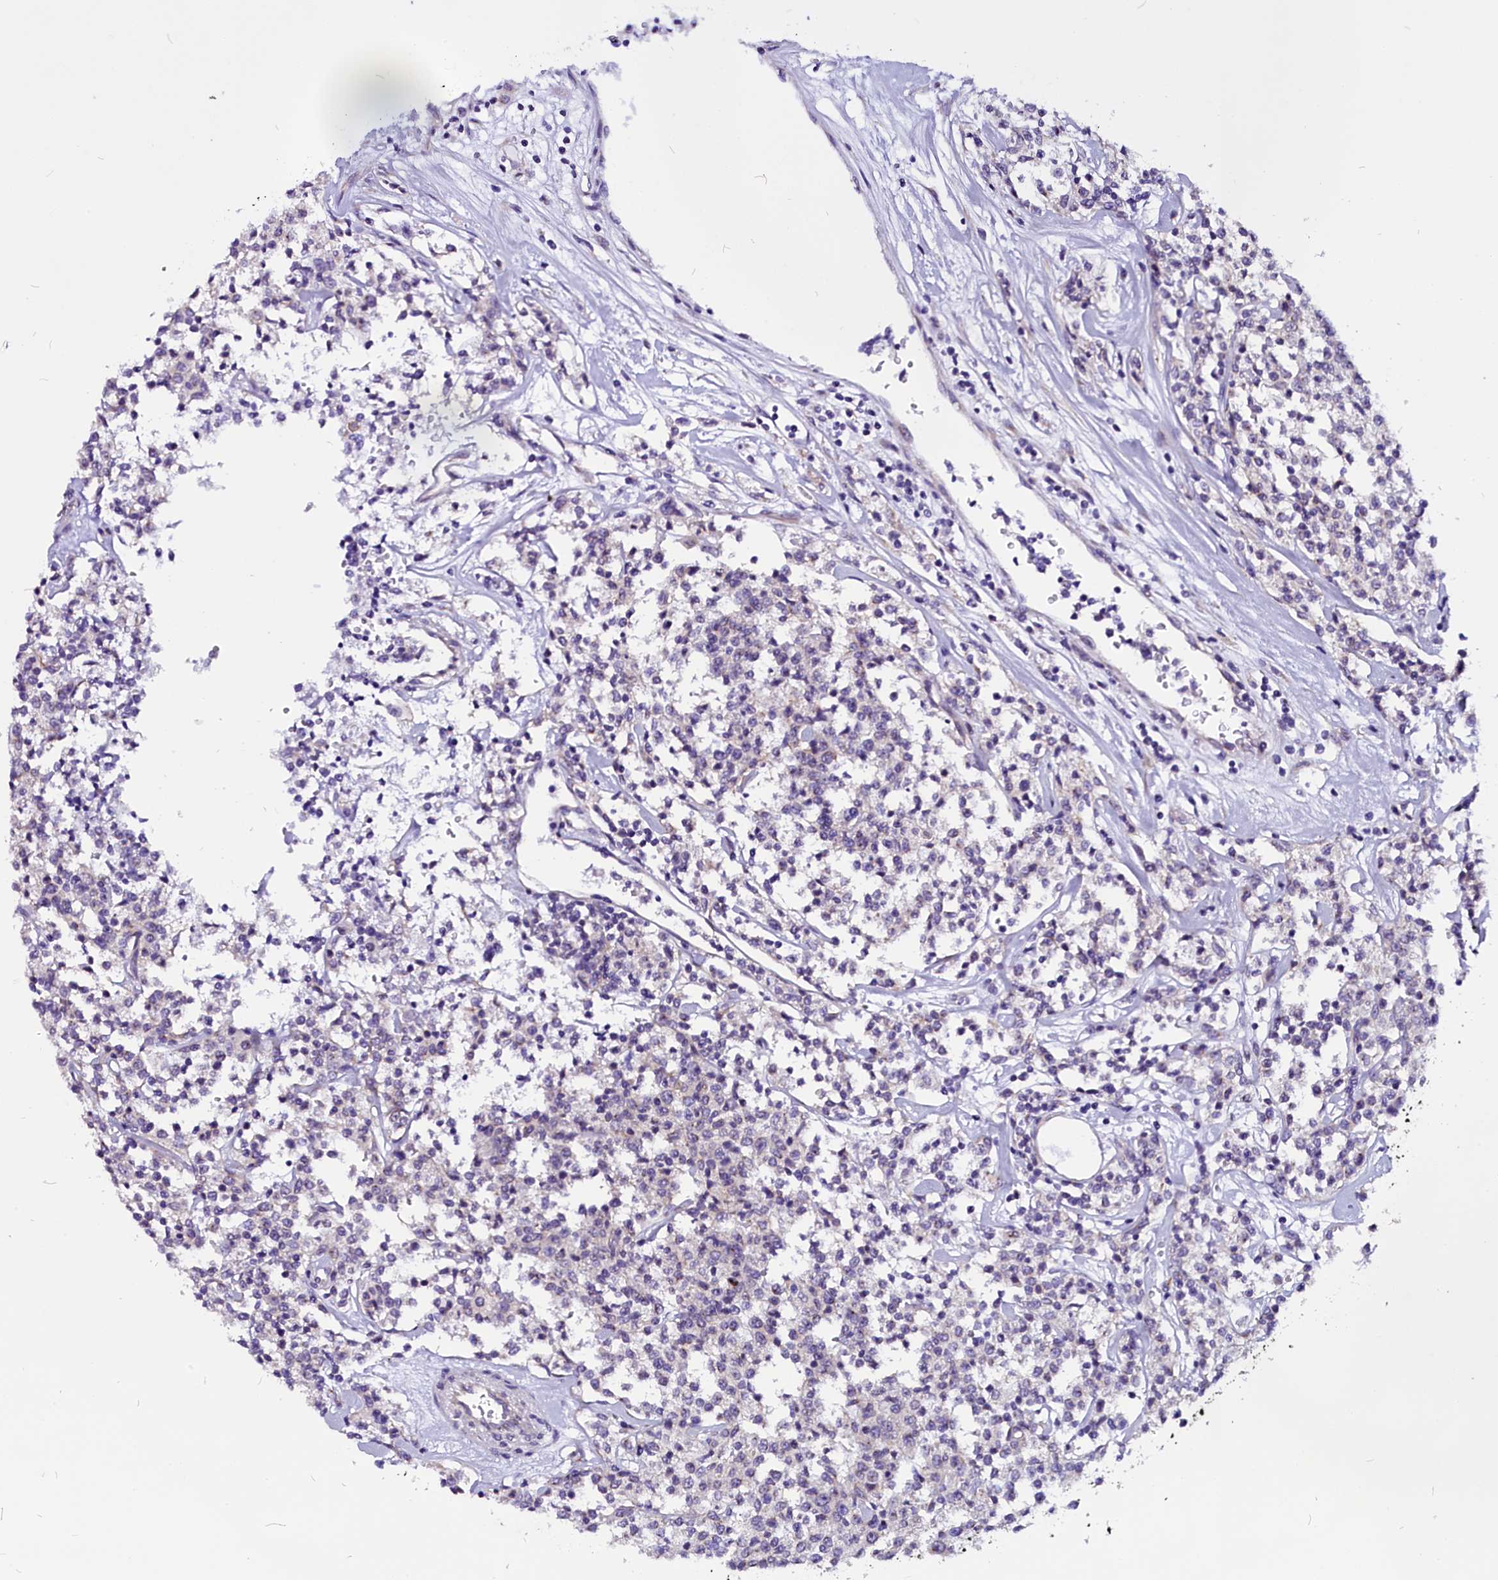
{"staining": {"intensity": "negative", "quantity": "none", "location": "none"}, "tissue": "lymphoma", "cell_type": "Tumor cells", "image_type": "cancer", "snomed": [{"axis": "morphology", "description": "Malignant lymphoma, non-Hodgkin's type, Low grade"}, {"axis": "topography", "description": "Small intestine"}], "caption": "DAB (3,3'-diaminobenzidine) immunohistochemical staining of human low-grade malignant lymphoma, non-Hodgkin's type shows no significant expression in tumor cells.", "gene": "CEP170", "patient": {"sex": "female", "age": 59}}